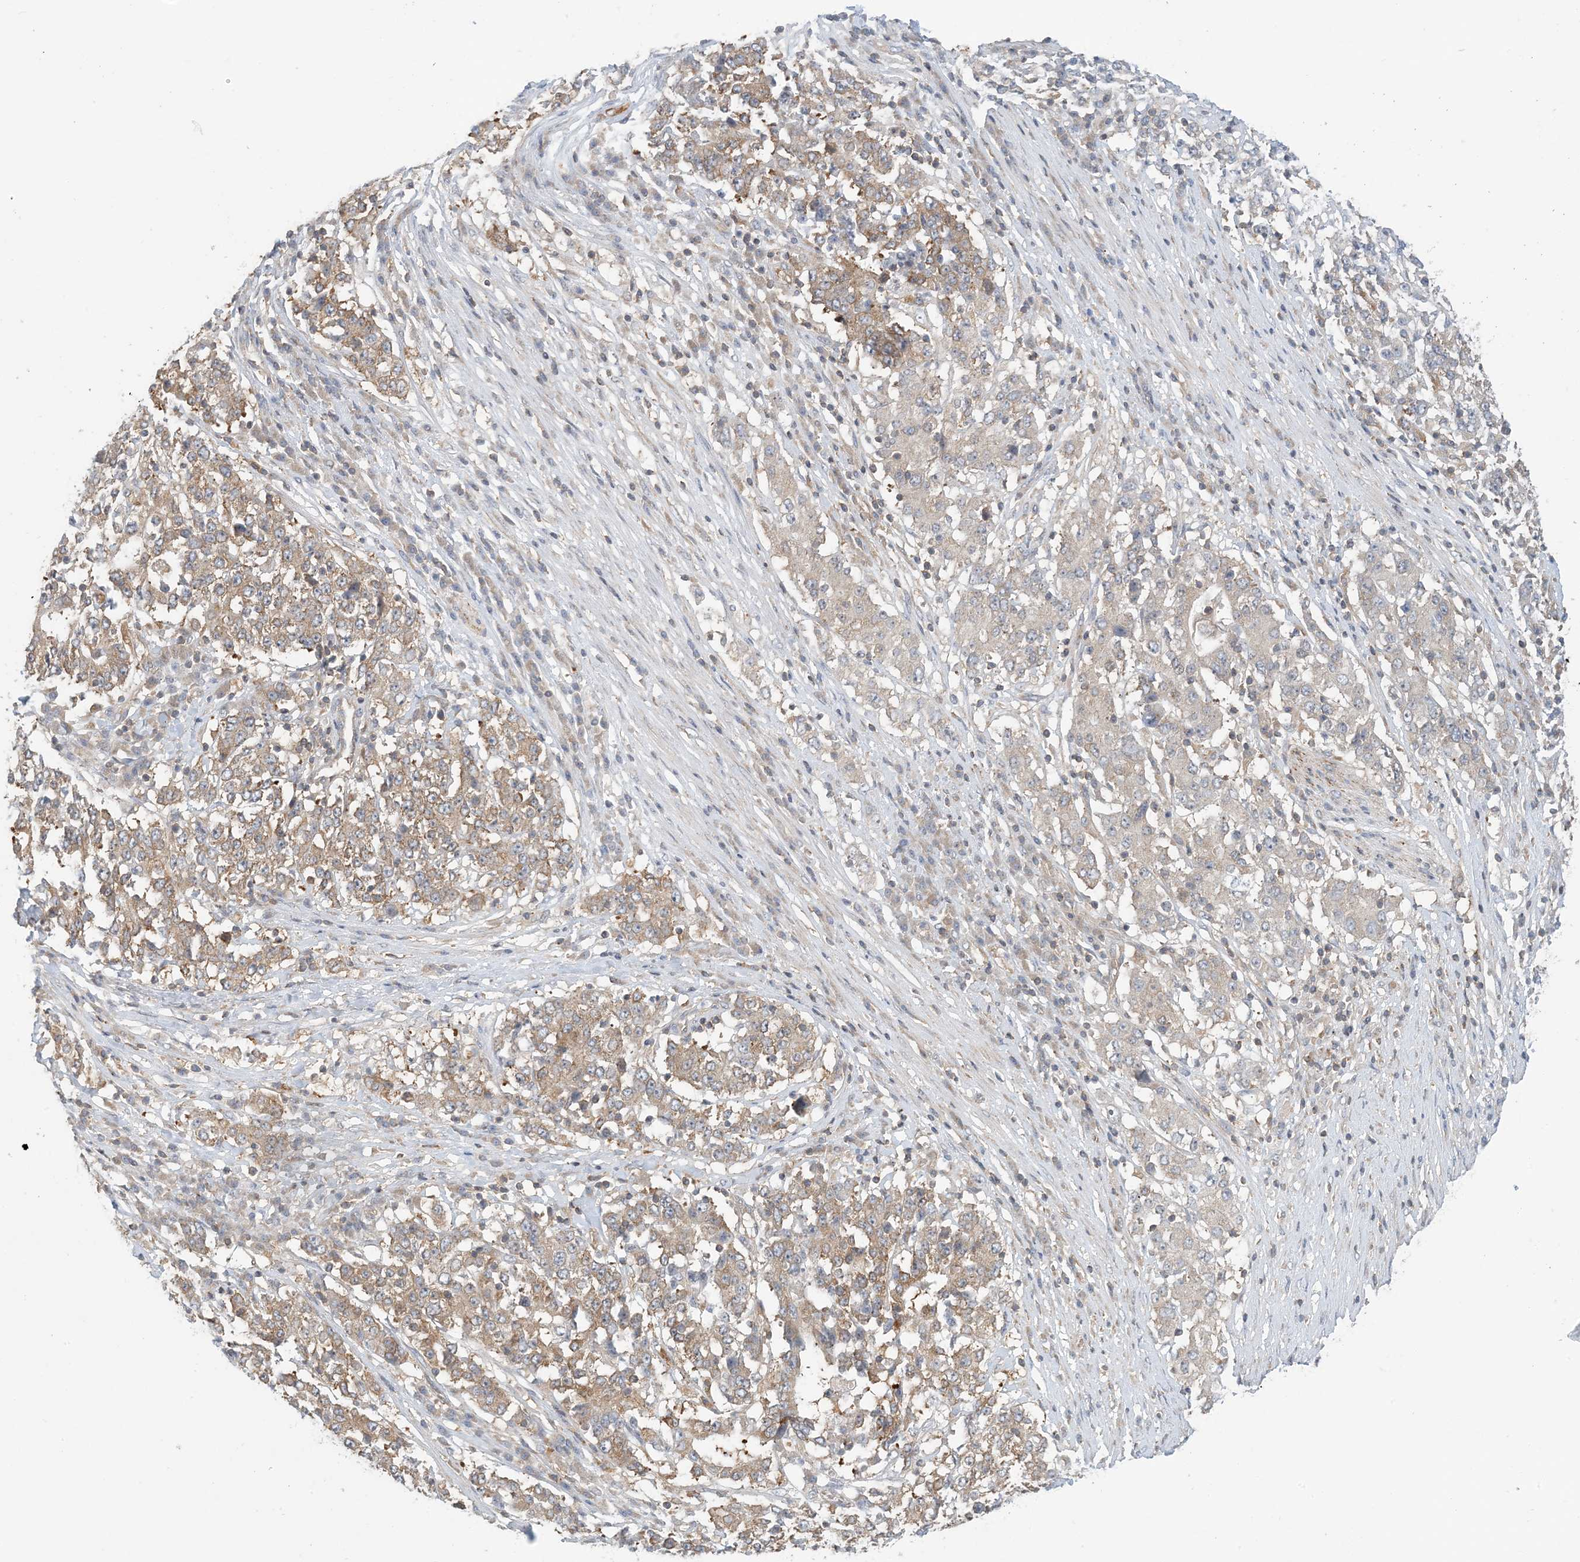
{"staining": {"intensity": "weak", "quantity": ">75%", "location": "cytoplasmic/membranous"}, "tissue": "stomach cancer", "cell_type": "Tumor cells", "image_type": "cancer", "snomed": [{"axis": "morphology", "description": "Adenocarcinoma, NOS"}, {"axis": "topography", "description": "Stomach"}], "caption": "A brown stain highlights weak cytoplasmic/membranous staining of a protein in human adenocarcinoma (stomach) tumor cells.", "gene": "ATP13A2", "patient": {"sex": "male", "age": 59}}